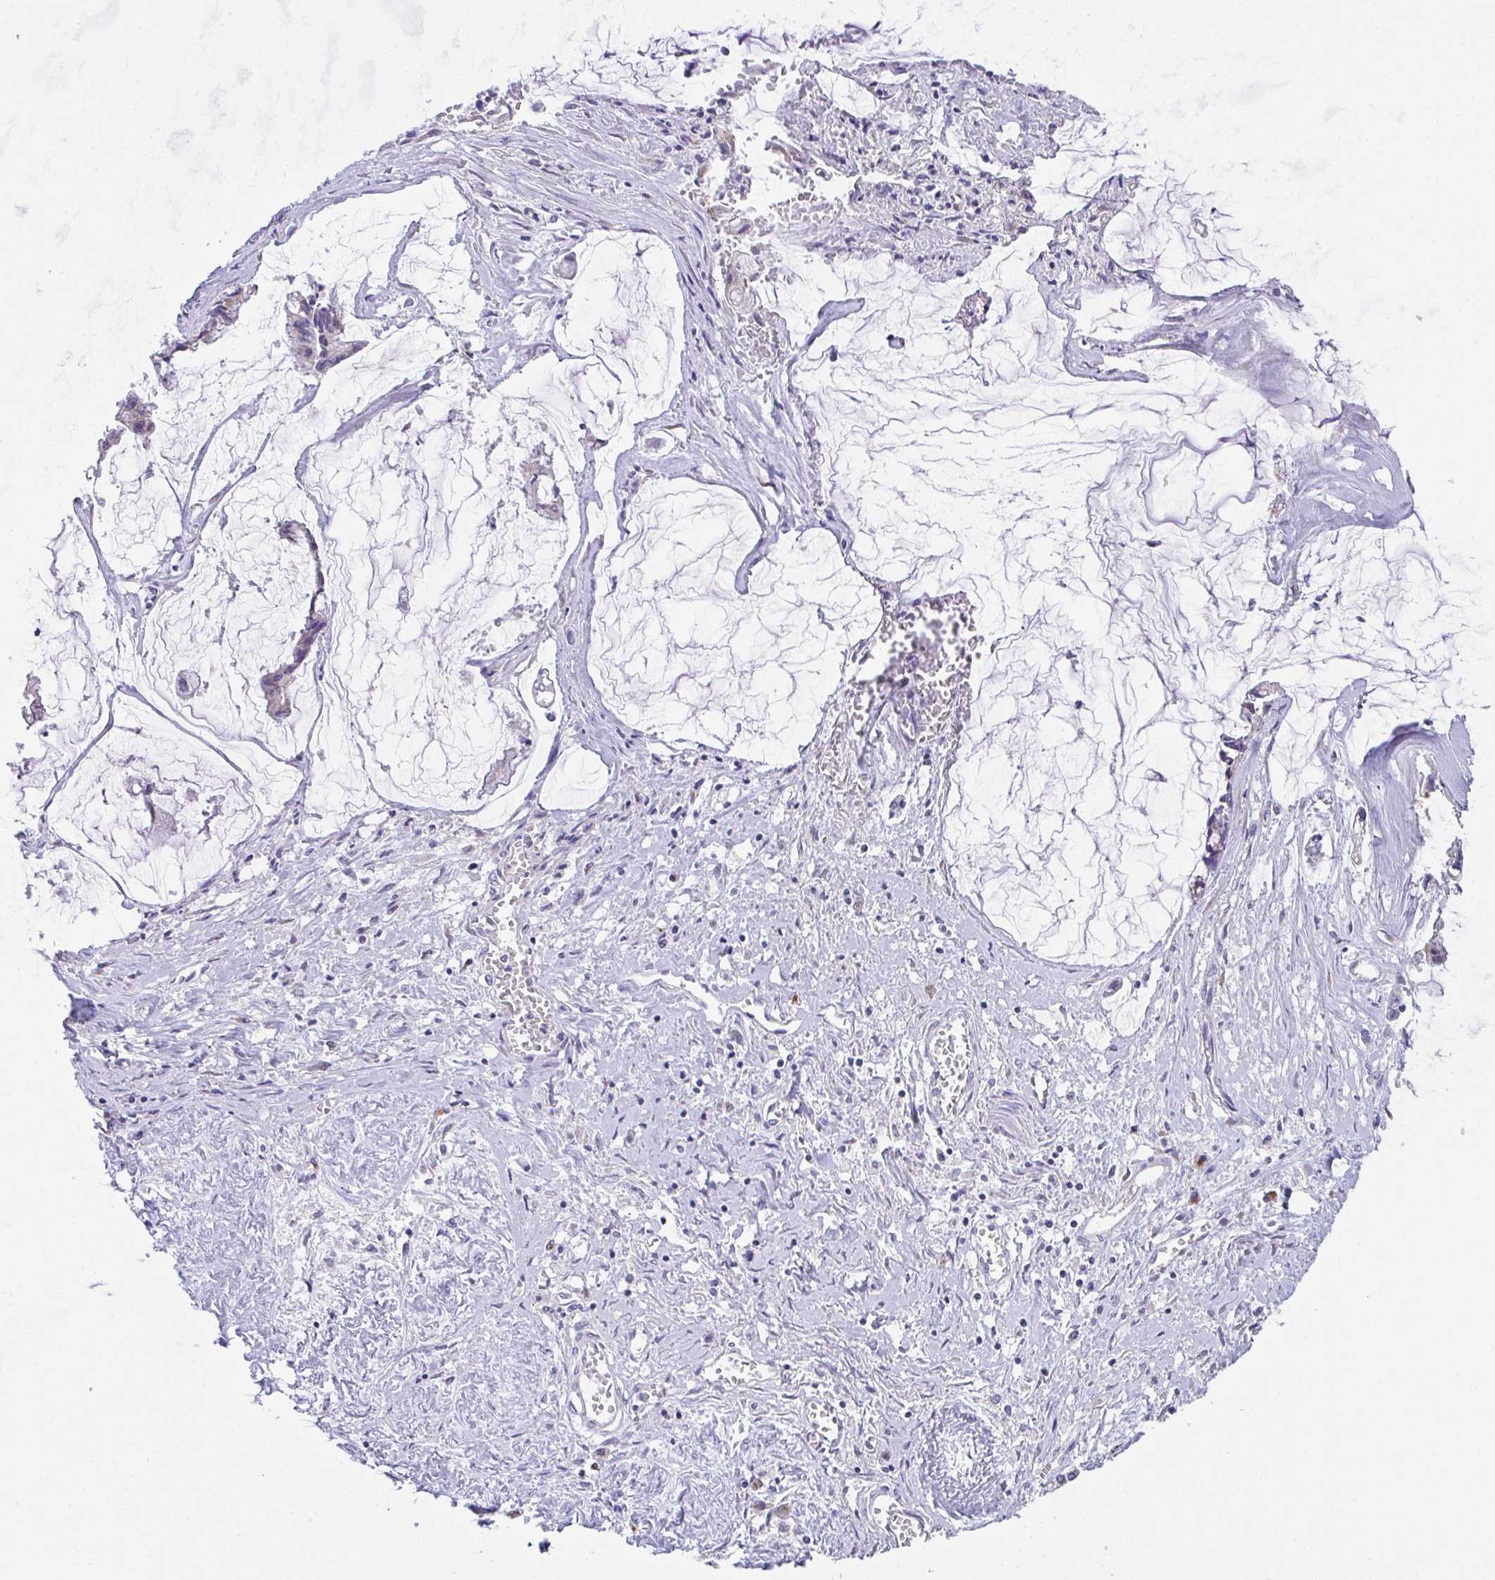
{"staining": {"intensity": "negative", "quantity": "none", "location": "none"}, "tissue": "ovarian cancer", "cell_type": "Tumor cells", "image_type": "cancer", "snomed": [{"axis": "morphology", "description": "Cystadenocarcinoma, mucinous, NOS"}, {"axis": "topography", "description": "Ovary"}], "caption": "The IHC photomicrograph has no significant positivity in tumor cells of ovarian cancer (mucinous cystadenocarcinoma) tissue.", "gene": "MIA3", "patient": {"sex": "female", "age": 90}}